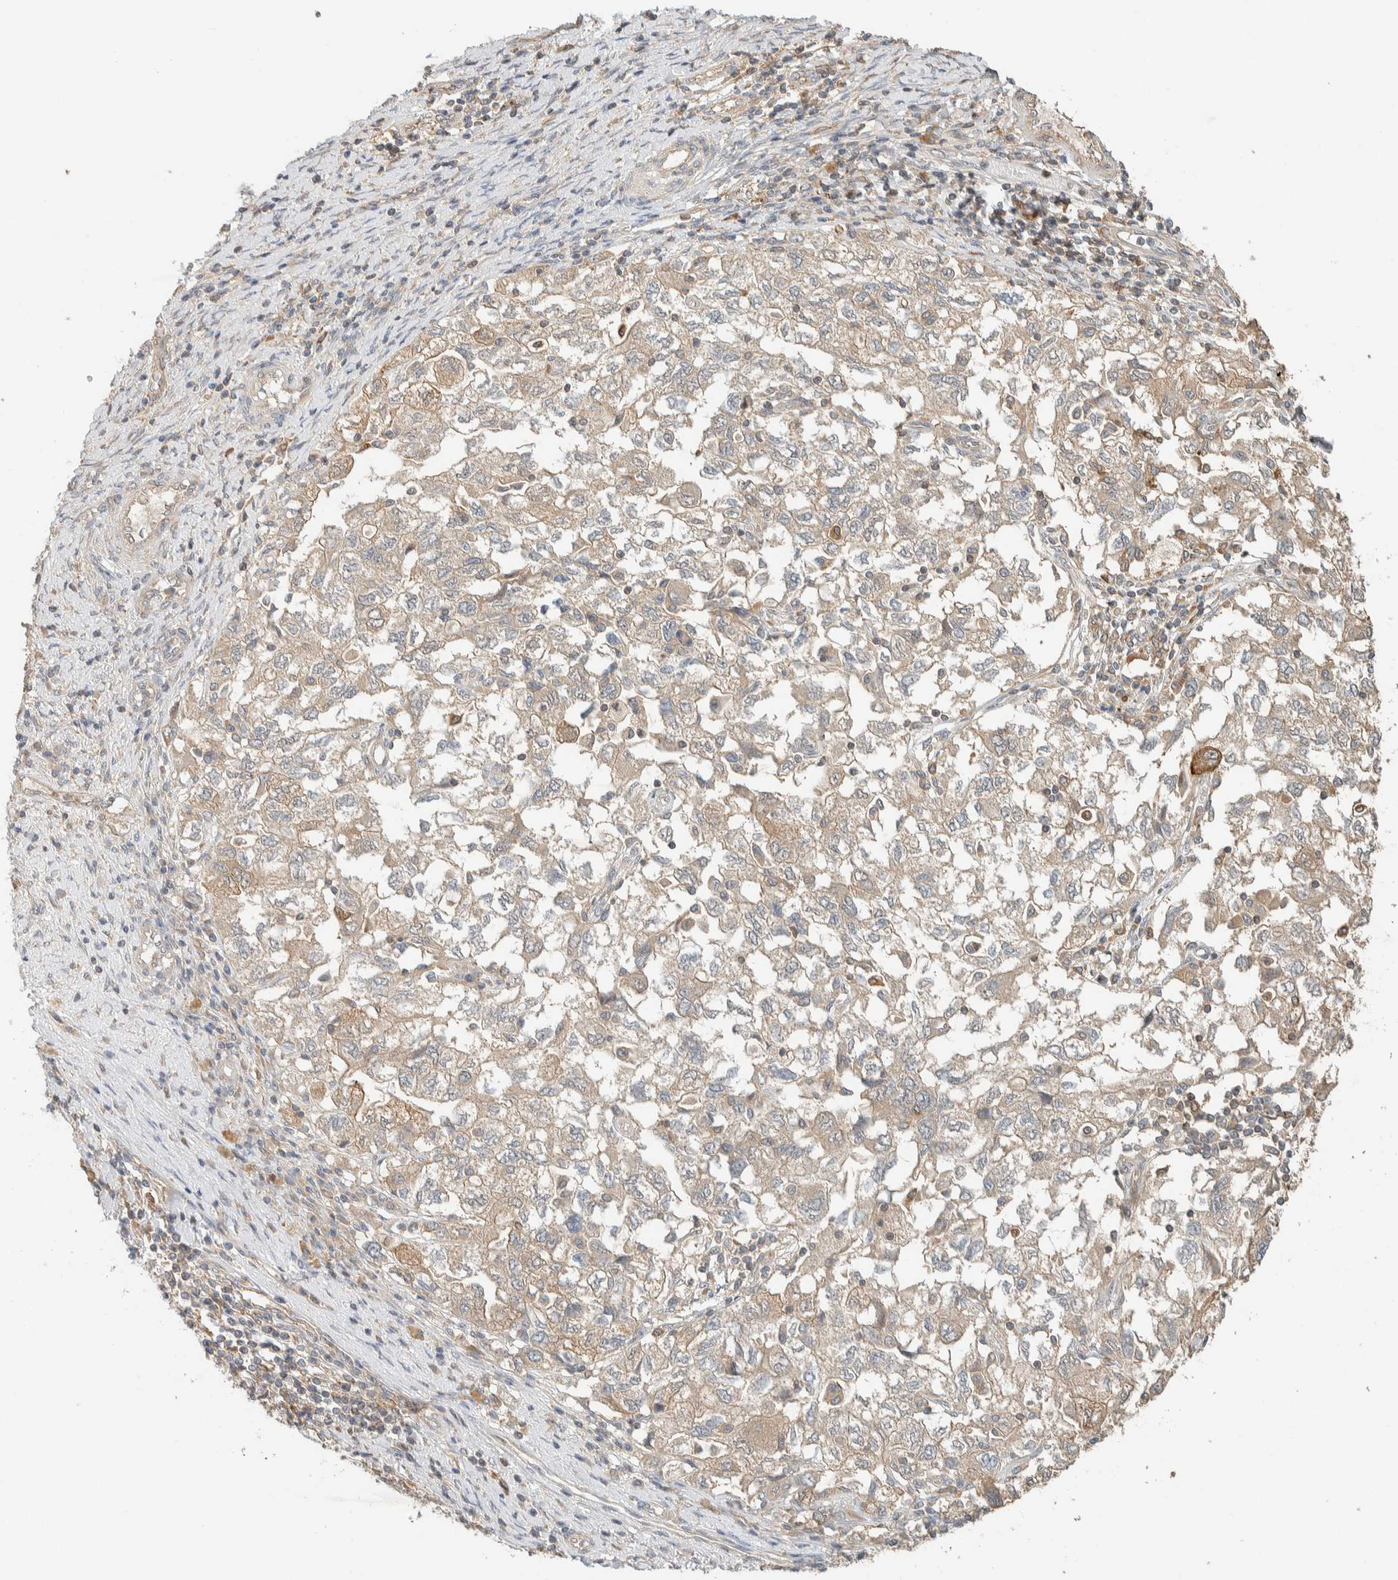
{"staining": {"intensity": "weak", "quantity": ">75%", "location": "cytoplasmic/membranous"}, "tissue": "ovarian cancer", "cell_type": "Tumor cells", "image_type": "cancer", "snomed": [{"axis": "morphology", "description": "Carcinoma, NOS"}, {"axis": "morphology", "description": "Cystadenocarcinoma, serous, NOS"}, {"axis": "topography", "description": "Ovary"}], "caption": "A histopathology image of ovarian cancer (serous cystadenocarcinoma) stained for a protein reveals weak cytoplasmic/membranous brown staining in tumor cells. (Stains: DAB in brown, nuclei in blue, Microscopy: brightfield microscopy at high magnification).", "gene": "RAB11FIP1", "patient": {"sex": "female", "age": 69}}